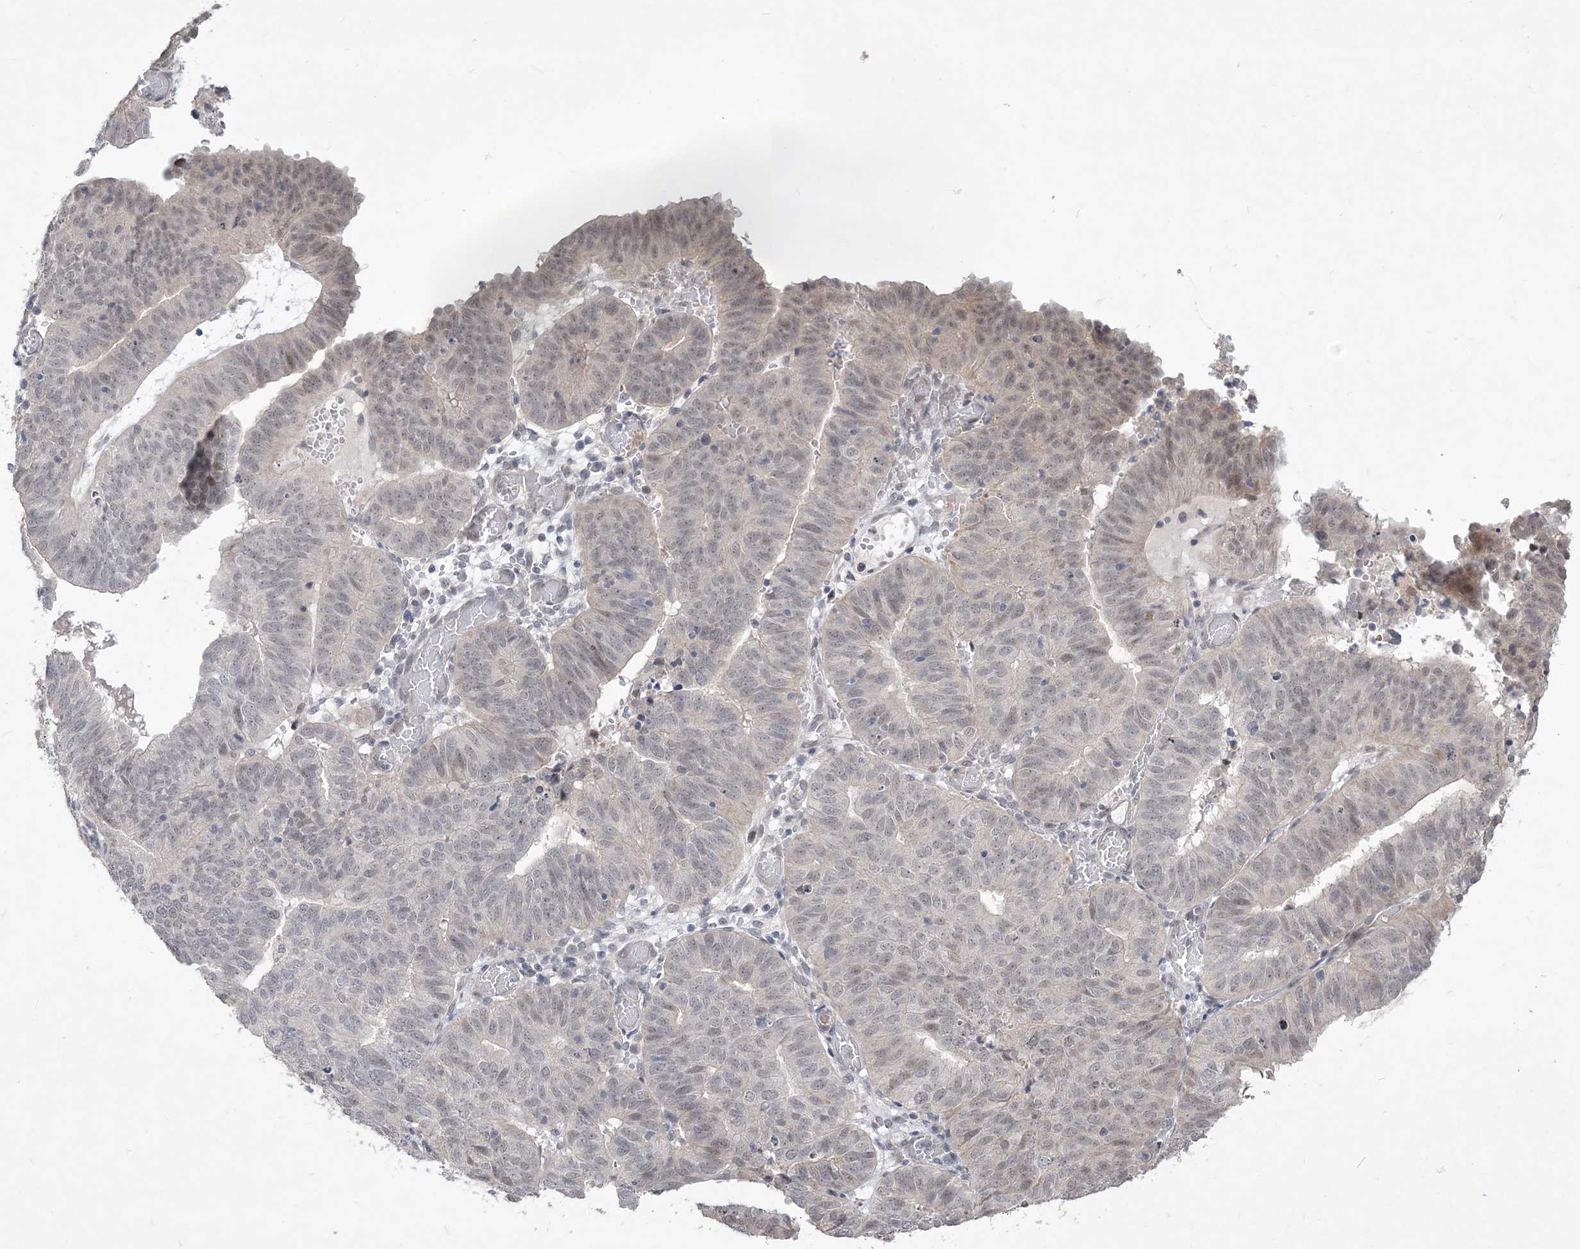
{"staining": {"intensity": "weak", "quantity": "<25%", "location": "nuclear"}, "tissue": "endometrial cancer", "cell_type": "Tumor cells", "image_type": "cancer", "snomed": [{"axis": "morphology", "description": "Adenocarcinoma, NOS"}, {"axis": "topography", "description": "Uterus"}], "caption": "Tumor cells show no significant protein positivity in endometrial cancer (adenocarcinoma).", "gene": "TSPEAR", "patient": {"sex": "female", "age": 77}}